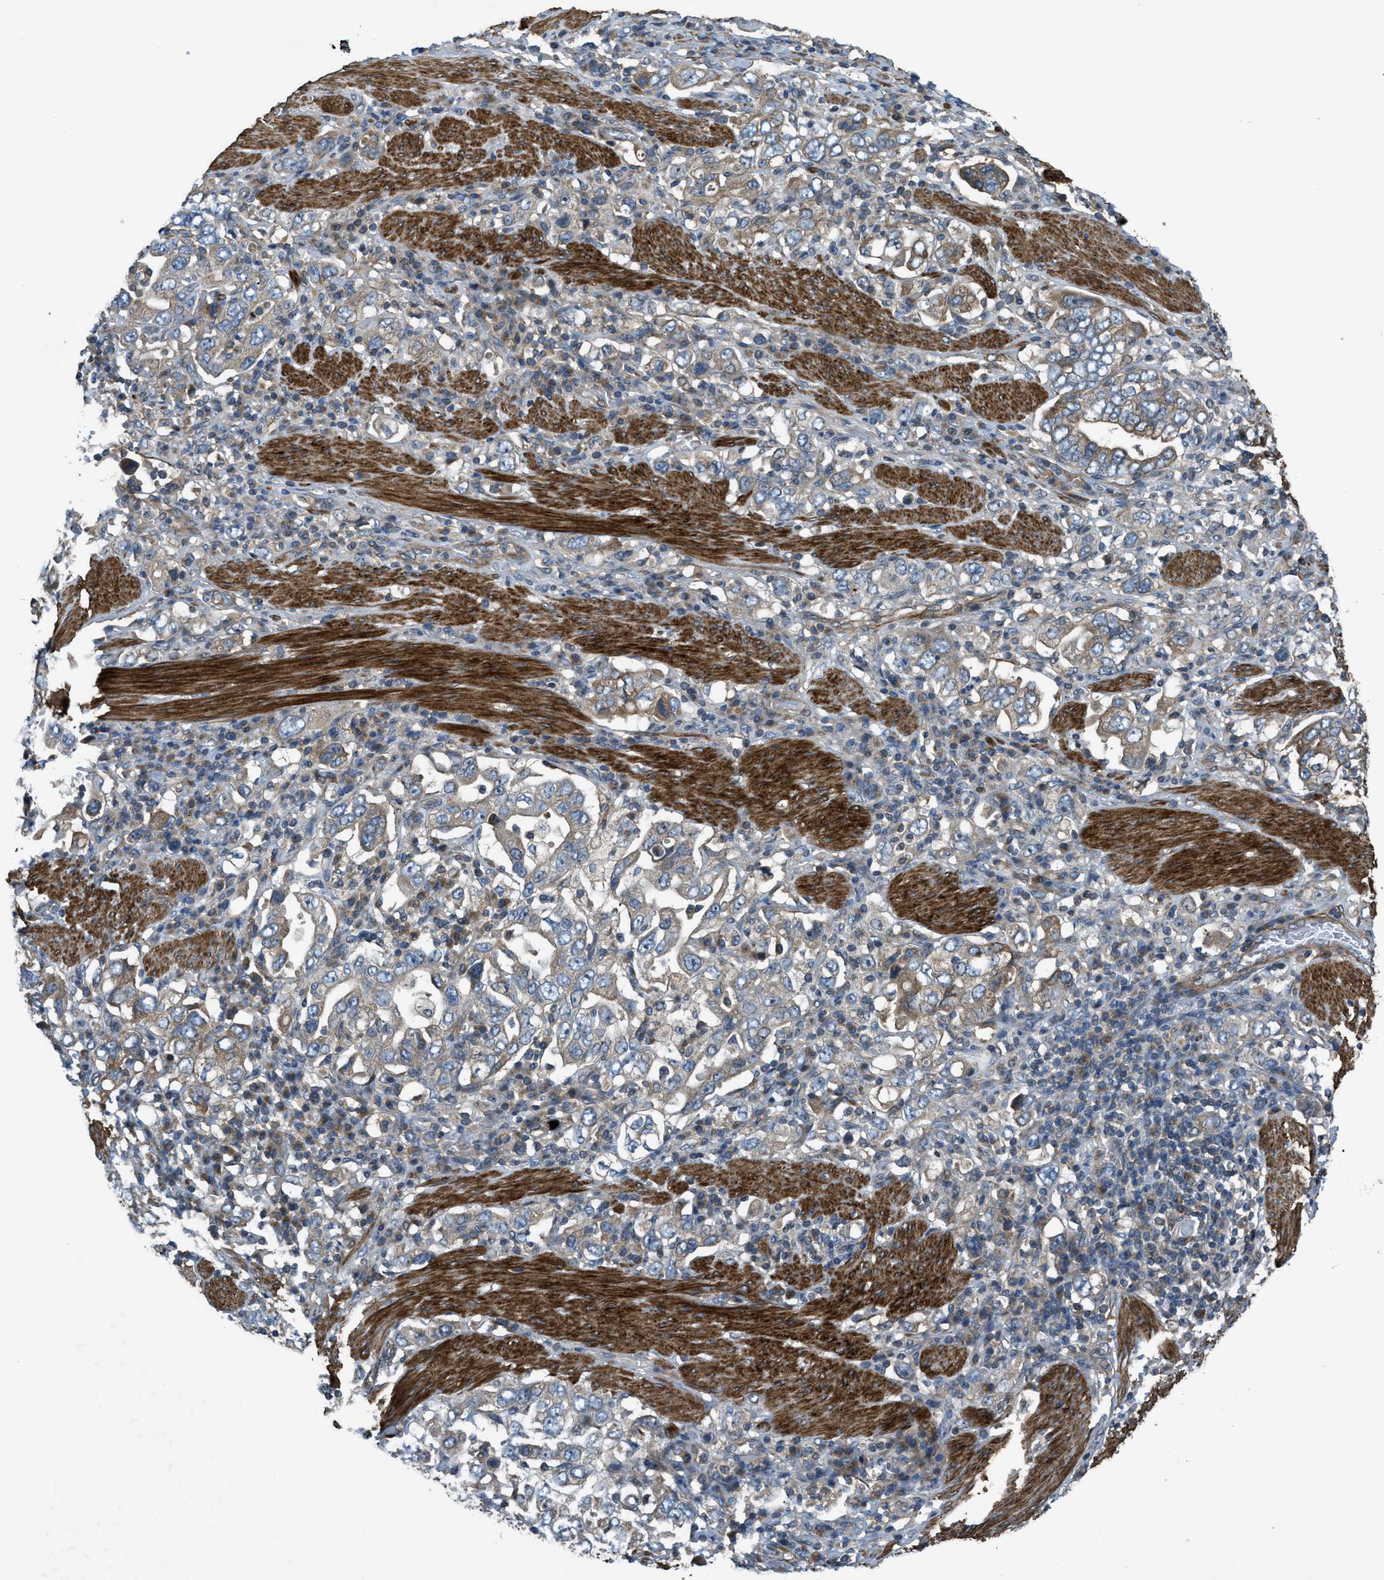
{"staining": {"intensity": "weak", "quantity": ">75%", "location": "cytoplasmic/membranous"}, "tissue": "stomach cancer", "cell_type": "Tumor cells", "image_type": "cancer", "snomed": [{"axis": "morphology", "description": "Adenocarcinoma, NOS"}, {"axis": "topography", "description": "Stomach, upper"}], "caption": "Immunohistochemical staining of adenocarcinoma (stomach) displays low levels of weak cytoplasmic/membranous protein staining in about >75% of tumor cells.", "gene": "VEZT", "patient": {"sex": "male", "age": 62}}